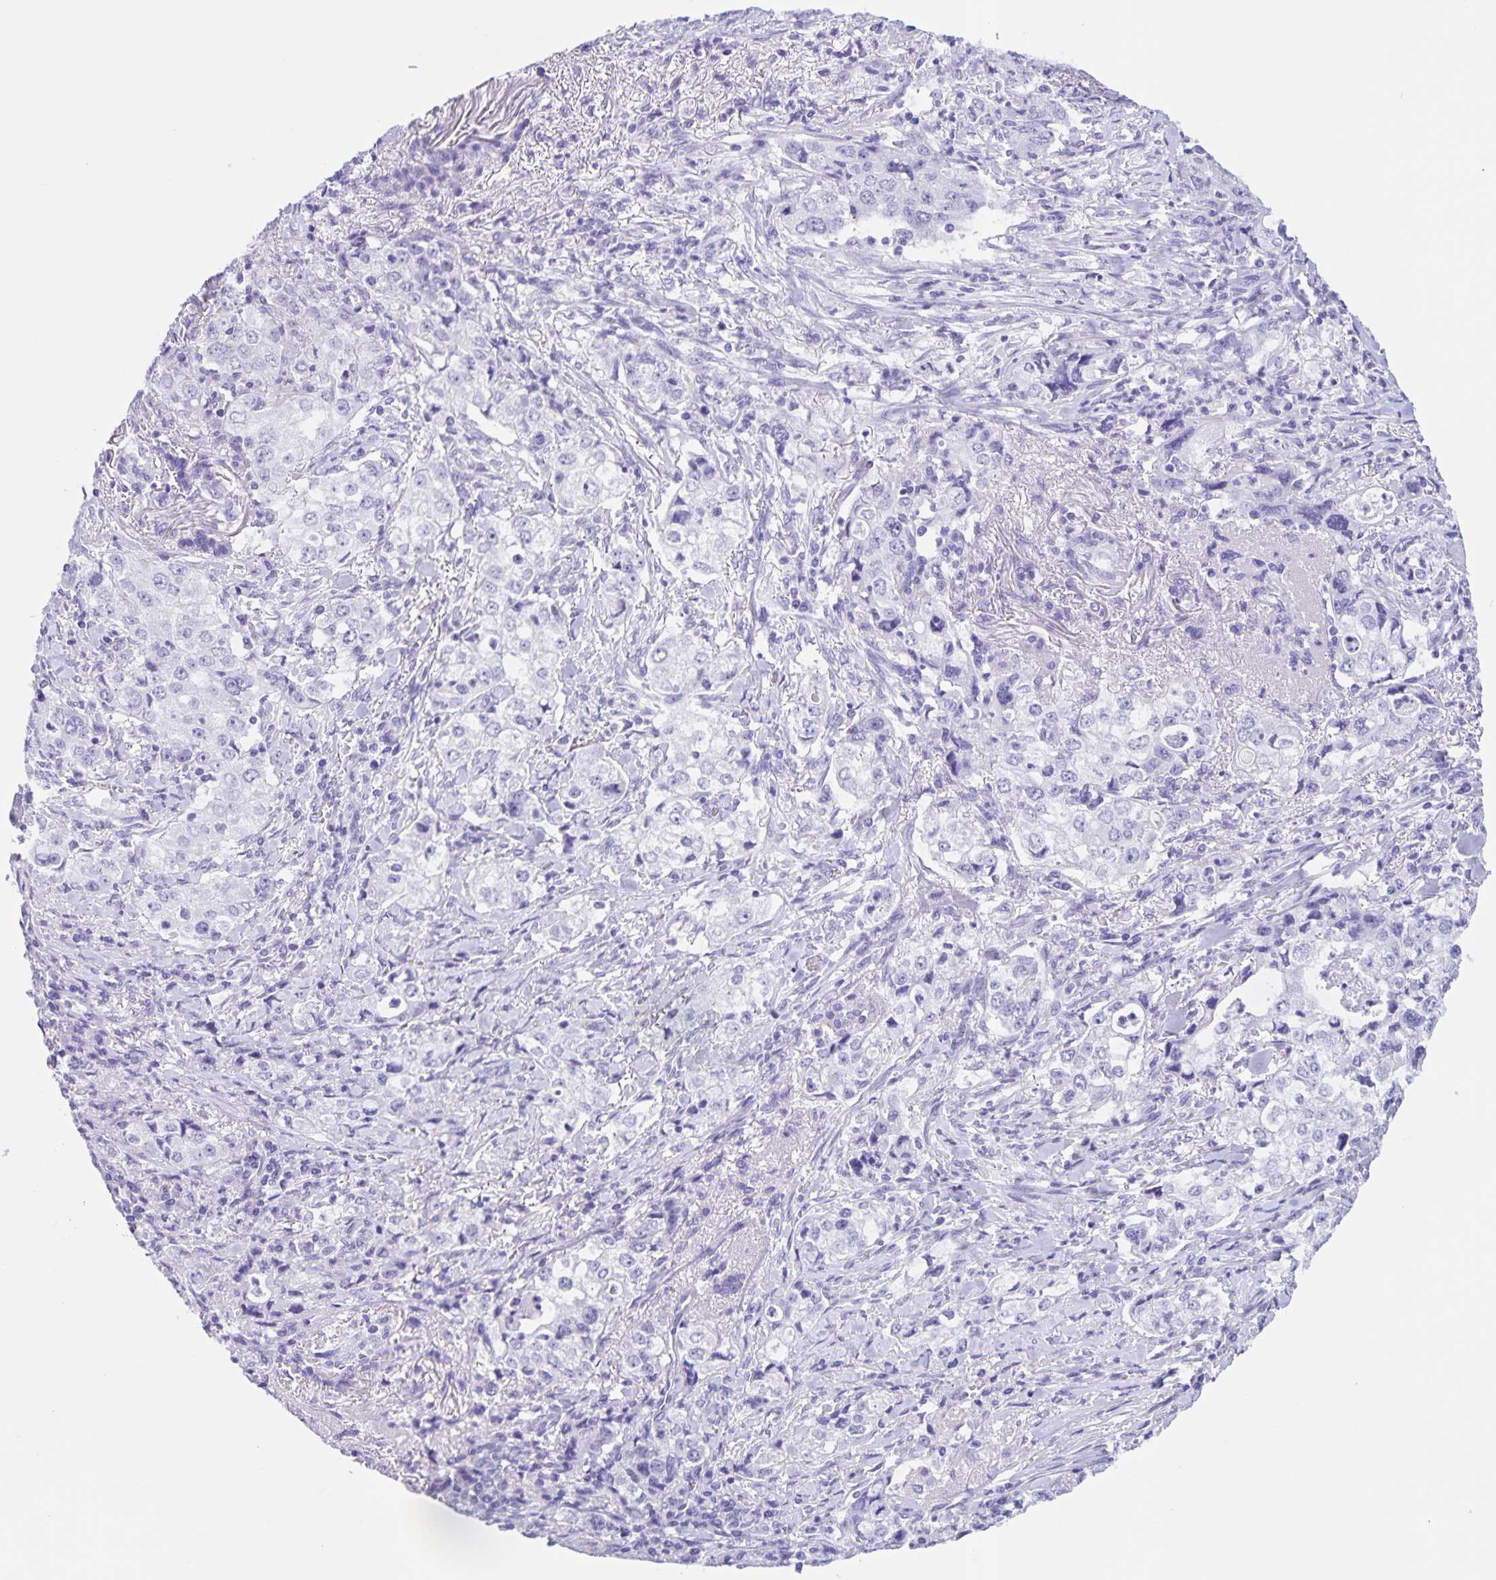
{"staining": {"intensity": "negative", "quantity": "none", "location": "none"}, "tissue": "stomach cancer", "cell_type": "Tumor cells", "image_type": "cancer", "snomed": [{"axis": "morphology", "description": "Adenocarcinoma, NOS"}, {"axis": "topography", "description": "Stomach, upper"}], "caption": "This image is of stomach cancer stained with immunohistochemistry to label a protein in brown with the nuclei are counter-stained blue. There is no positivity in tumor cells. (Stains: DAB IHC with hematoxylin counter stain, Microscopy: brightfield microscopy at high magnification).", "gene": "TGIF2LX", "patient": {"sex": "male", "age": 75}}